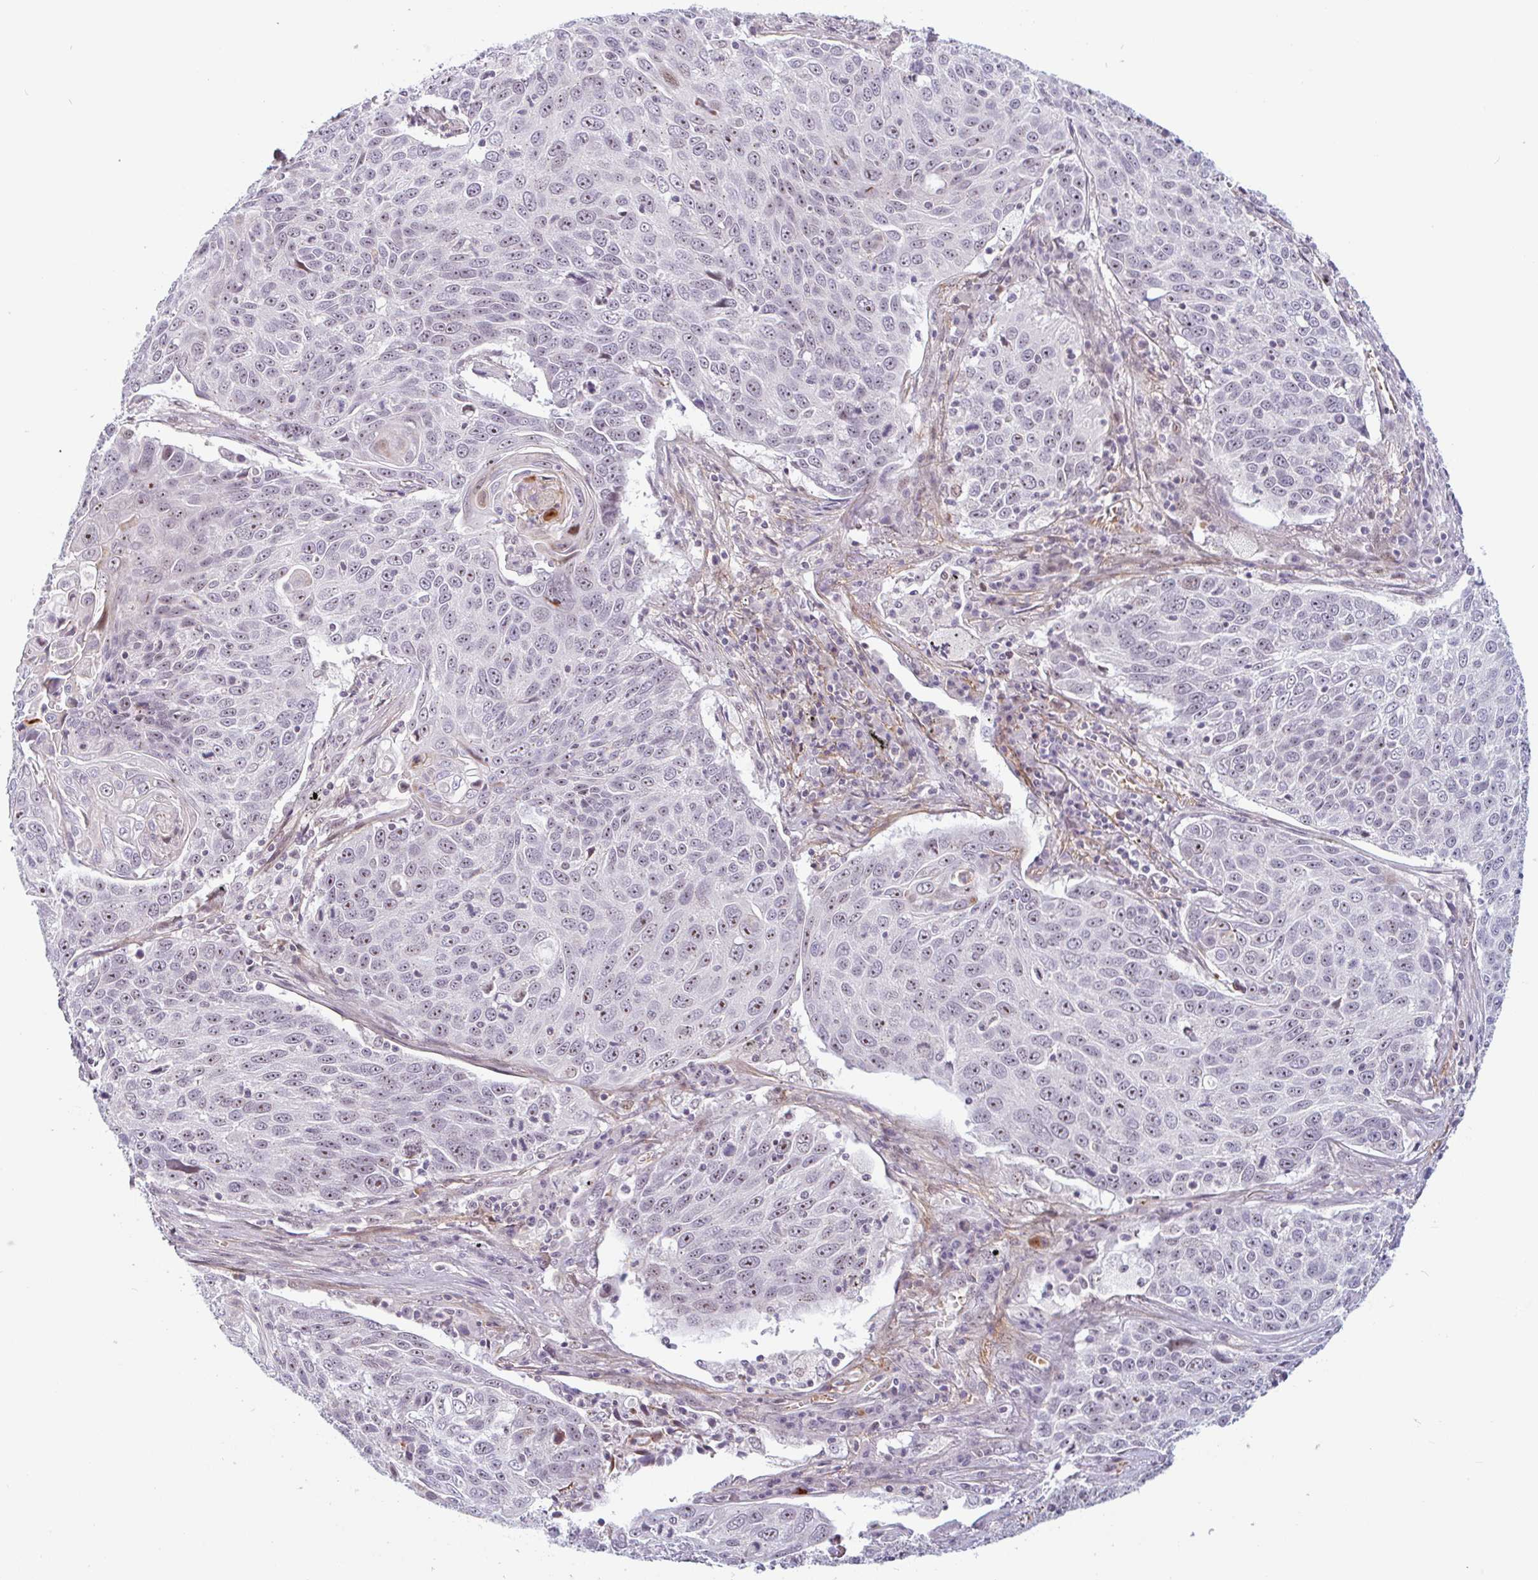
{"staining": {"intensity": "weak", "quantity": "25%-75%", "location": "nuclear"}, "tissue": "lung cancer", "cell_type": "Tumor cells", "image_type": "cancer", "snomed": [{"axis": "morphology", "description": "Squamous cell carcinoma, NOS"}, {"axis": "topography", "description": "Lung"}], "caption": "Immunohistochemistry micrograph of neoplastic tissue: human lung cancer (squamous cell carcinoma) stained using immunohistochemistry (IHC) displays low levels of weak protein expression localized specifically in the nuclear of tumor cells, appearing as a nuclear brown color.", "gene": "TMEM119", "patient": {"sex": "male", "age": 78}}